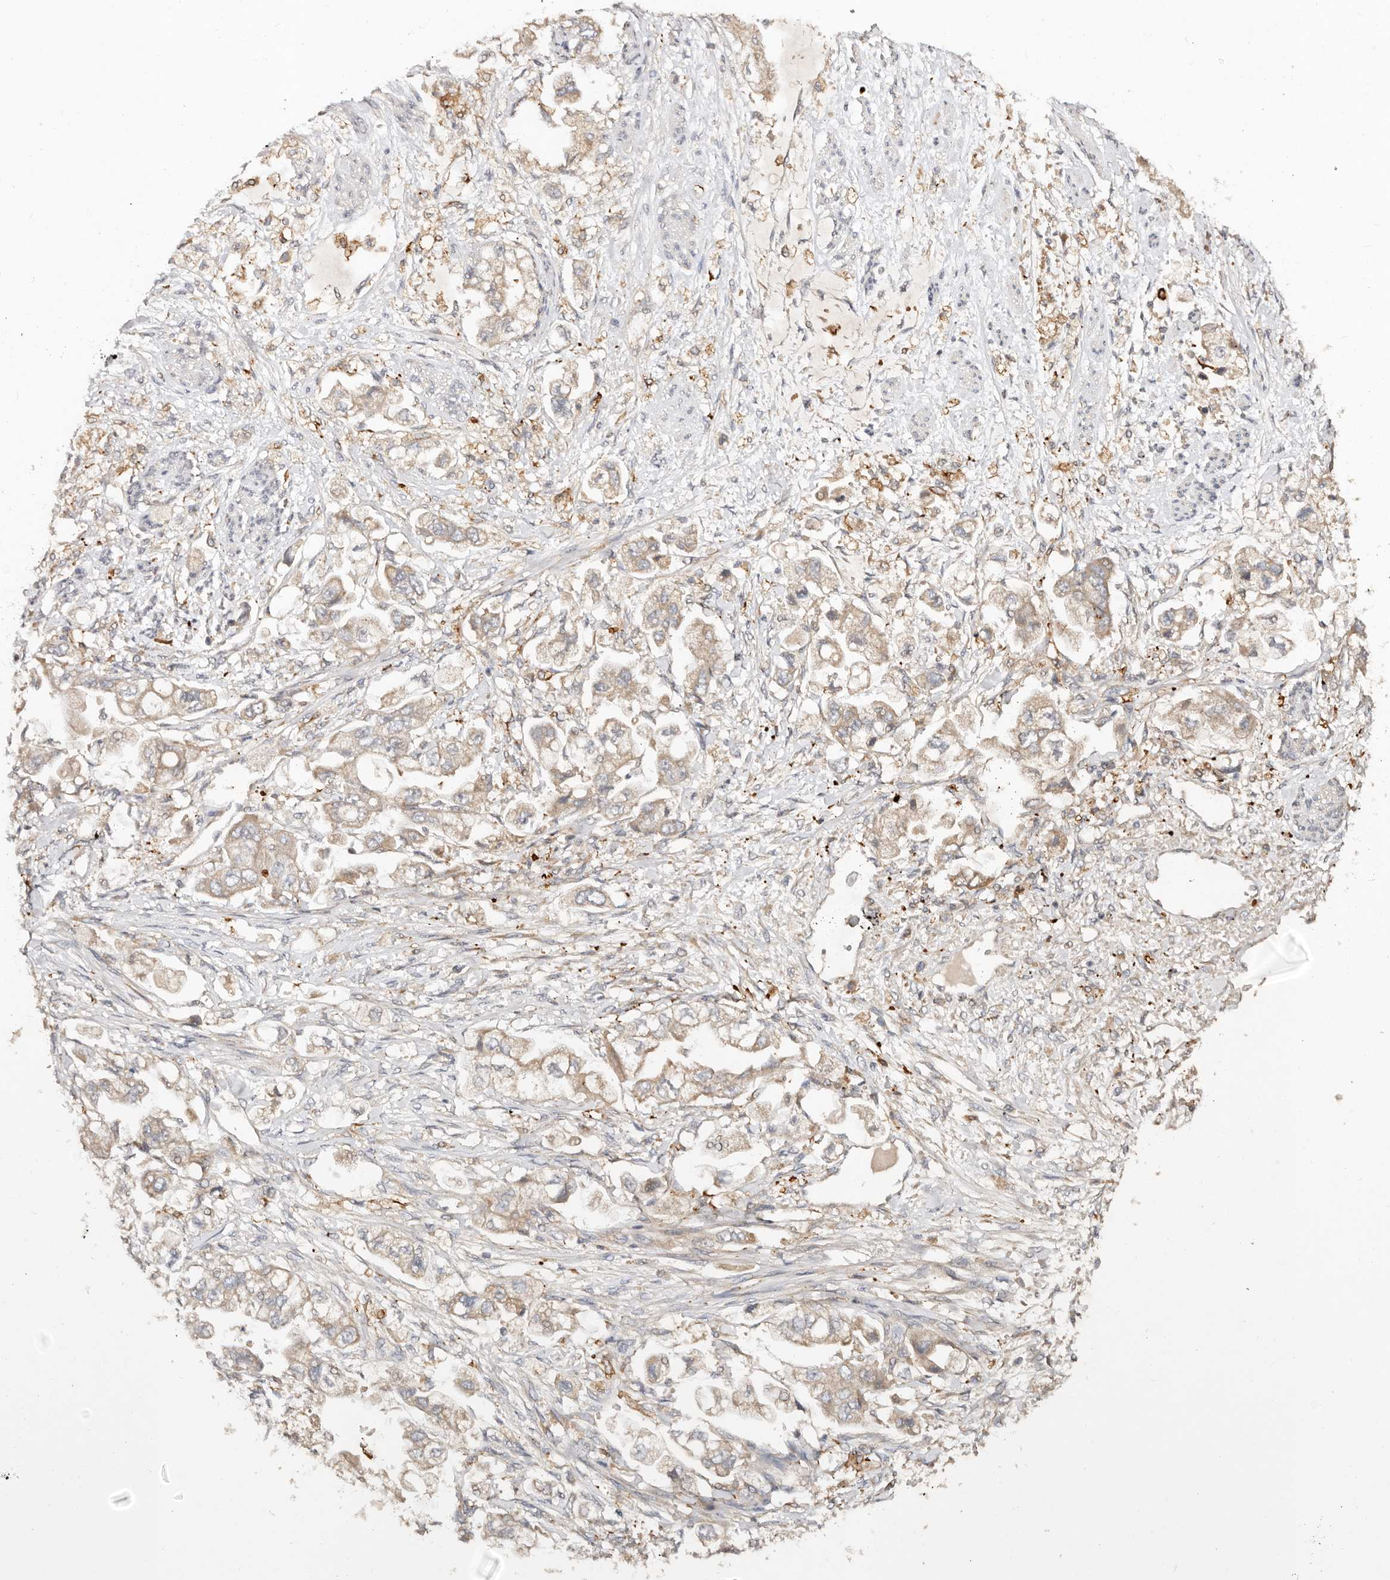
{"staining": {"intensity": "weak", "quantity": "25%-75%", "location": "cytoplasmic/membranous"}, "tissue": "stomach cancer", "cell_type": "Tumor cells", "image_type": "cancer", "snomed": [{"axis": "morphology", "description": "Adenocarcinoma, NOS"}, {"axis": "topography", "description": "Stomach"}], "caption": "This is an image of immunohistochemistry (IHC) staining of stomach adenocarcinoma, which shows weak expression in the cytoplasmic/membranous of tumor cells.", "gene": "DENND11", "patient": {"sex": "male", "age": 62}}